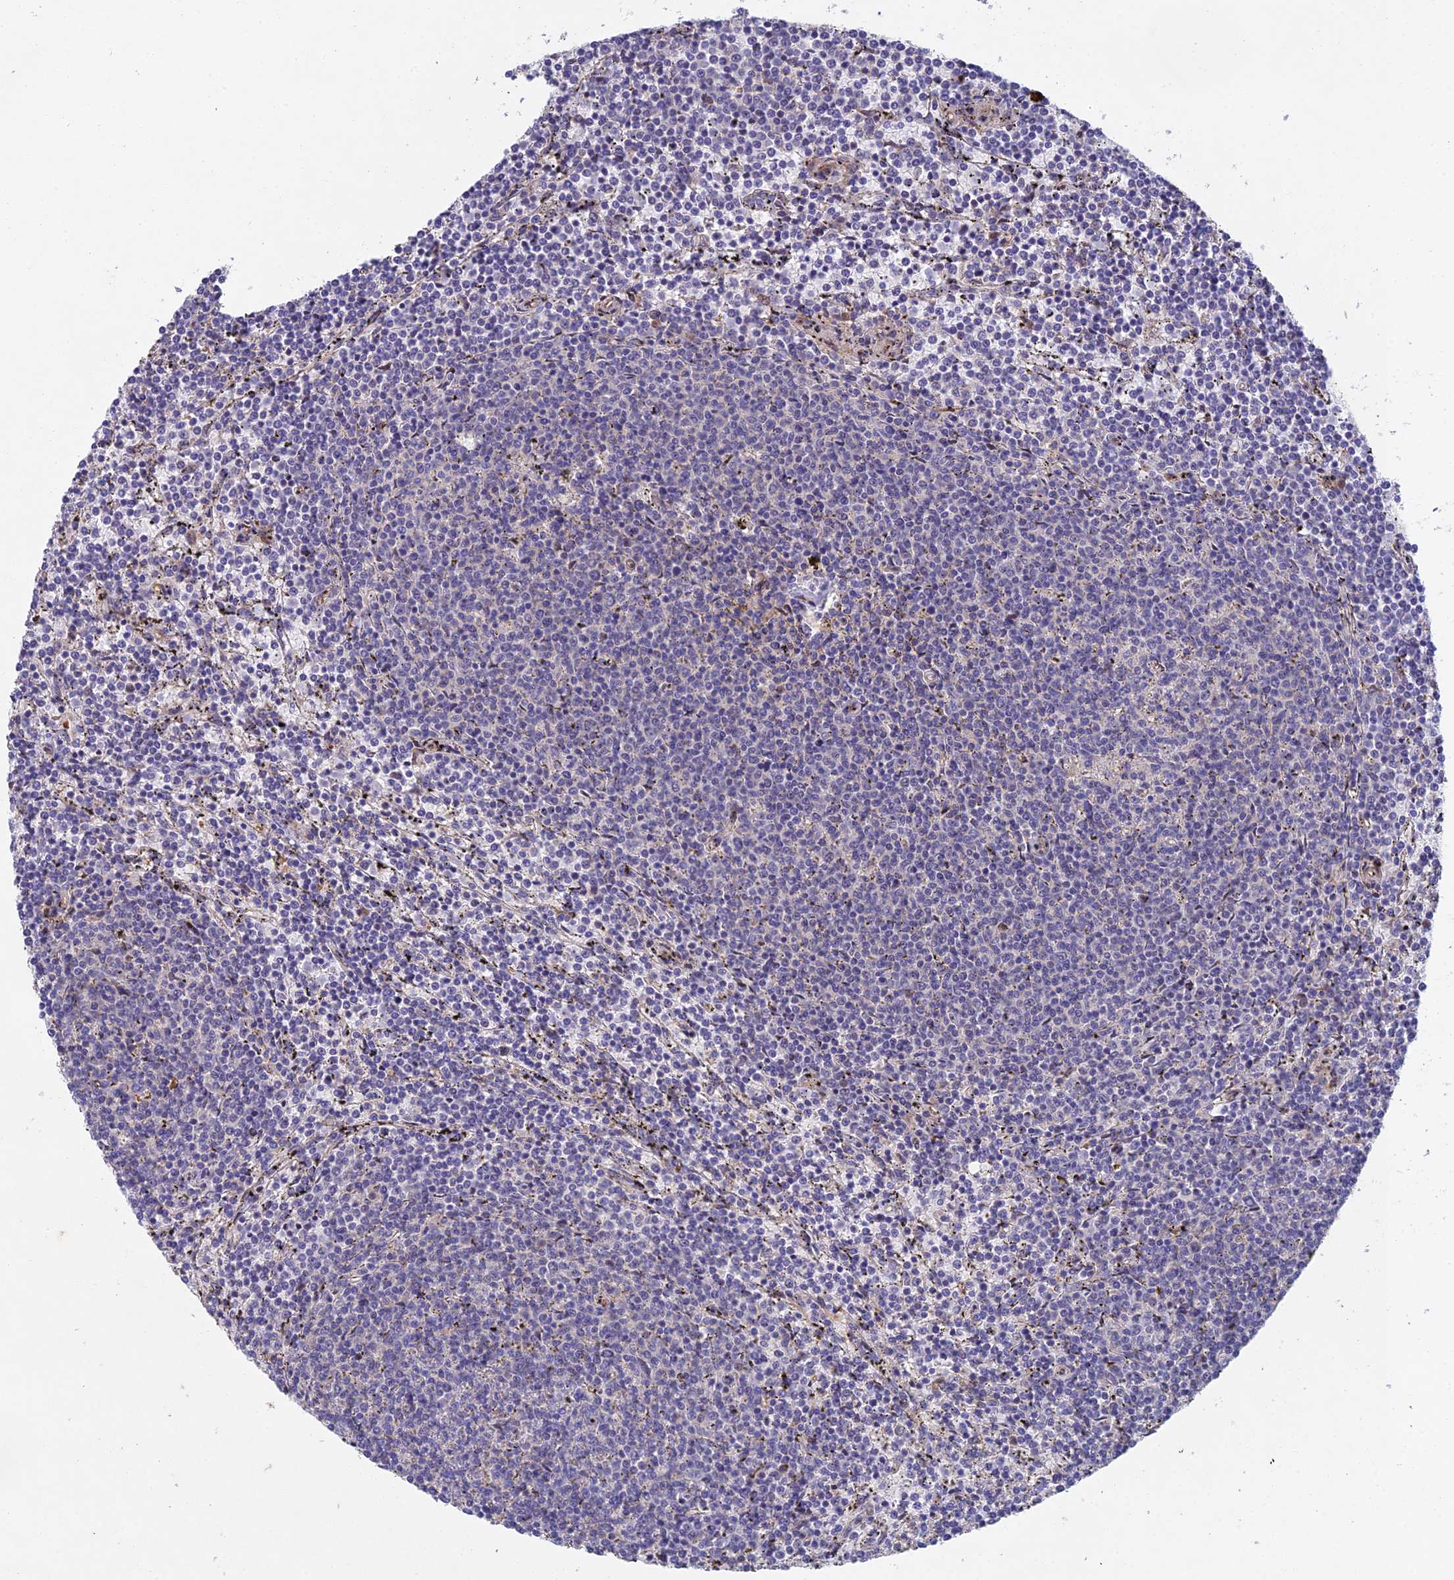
{"staining": {"intensity": "negative", "quantity": "none", "location": "none"}, "tissue": "lymphoma", "cell_type": "Tumor cells", "image_type": "cancer", "snomed": [{"axis": "morphology", "description": "Malignant lymphoma, non-Hodgkin's type, Low grade"}, {"axis": "topography", "description": "Spleen"}], "caption": "An image of lymphoma stained for a protein exhibits no brown staining in tumor cells.", "gene": "NSMCE1", "patient": {"sex": "female", "age": 50}}